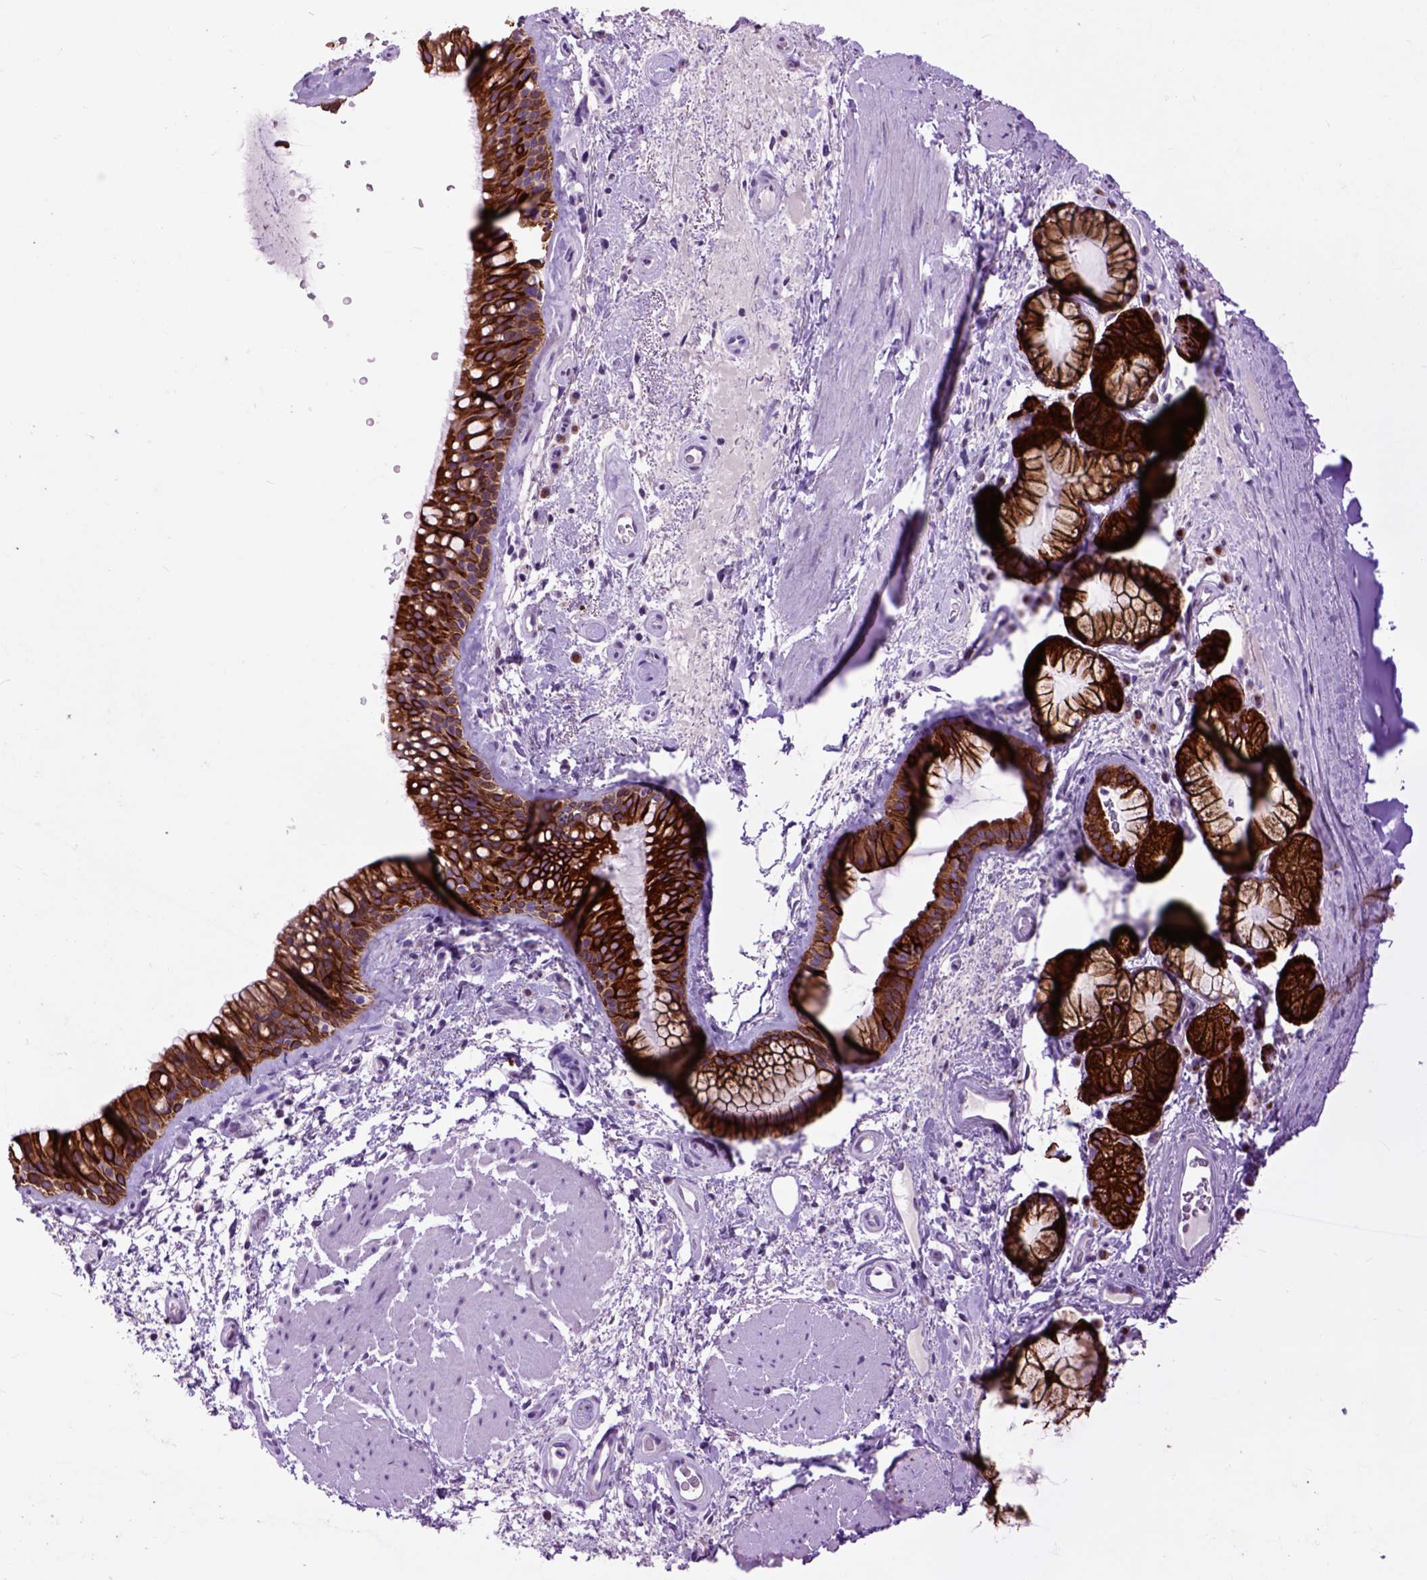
{"staining": {"intensity": "strong", "quantity": ">75%", "location": "cytoplasmic/membranous"}, "tissue": "bronchus", "cell_type": "Respiratory epithelial cells", "image_type": "normal", "snomed": [{"axis": "morphology", "description": "Normal tissue, NOS"}, {"axis": "topography", "description": "Bronchus"}], "caption": "About >75% of respiratory epithelial cells in unremarkable human bronchus show strong cytoplasmic/membranous protein staining as visualized by brown immunohistochemical staining.", "gene": "RAB25", "patient": {"sex": "male", "age": 48}}